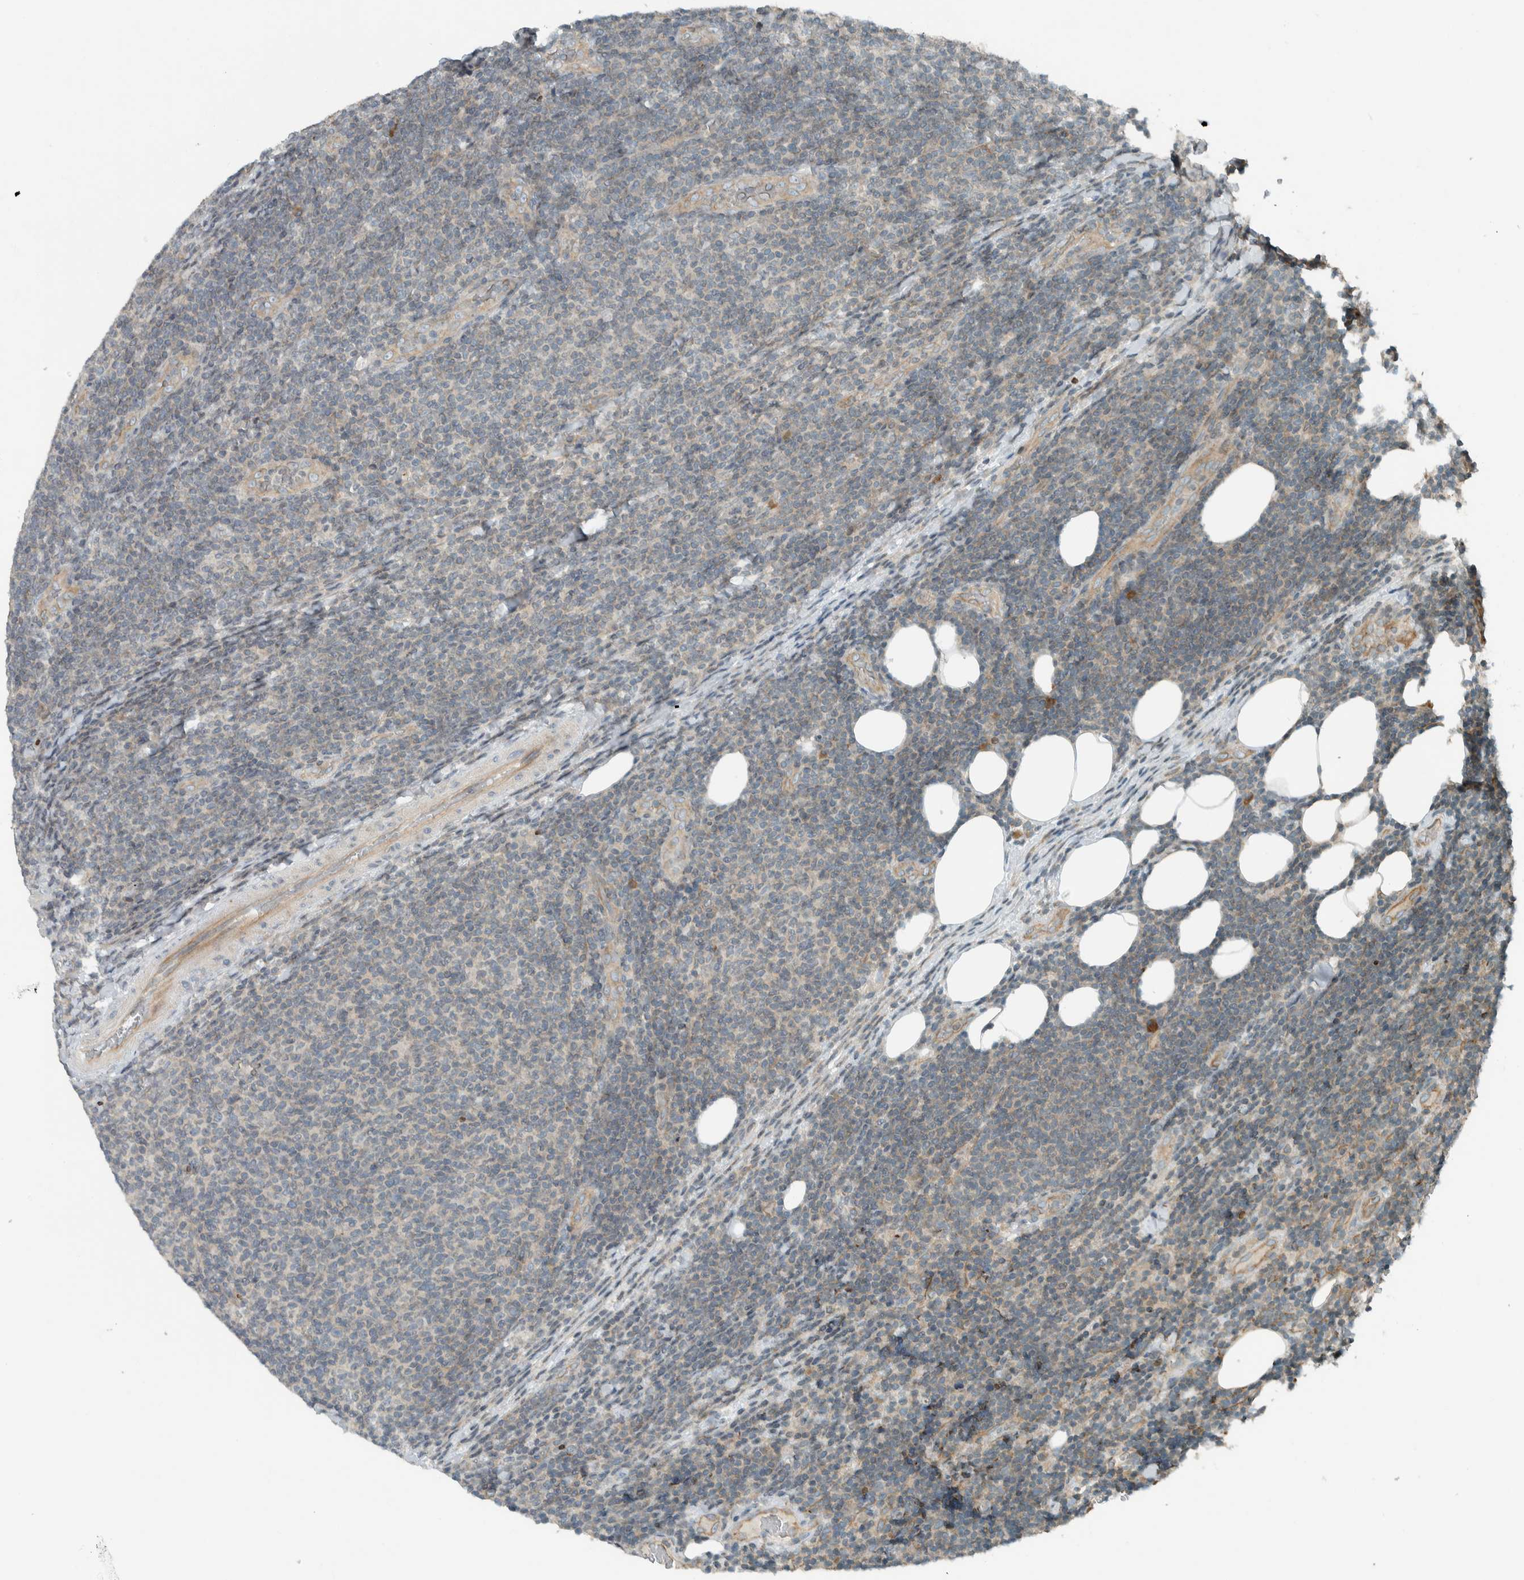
{"staining": {"intensity": "weak", "quantity": "<25%", "location": "cytoplasmic/membranous"}, "tissue": "lymphoma", "cell_type": "Tumor cells", "image_type": "cancer", "snomed": [{"axis": "morphology", "description": "Malignant lymphoma, non-Hodgkin's type, Low grade"}, {"axis": "topography", "description": "Lymph node"}], "caption": "Tumor cells are negative for protein expression in human lymphoma. (Brightfield microscopy of DAB (3,3'-diaminobenzidine) immunohistochemistry (IHC) at high magnification).", "gene": "SEL1L", "patient": {"sex": "male", "age": 66}}